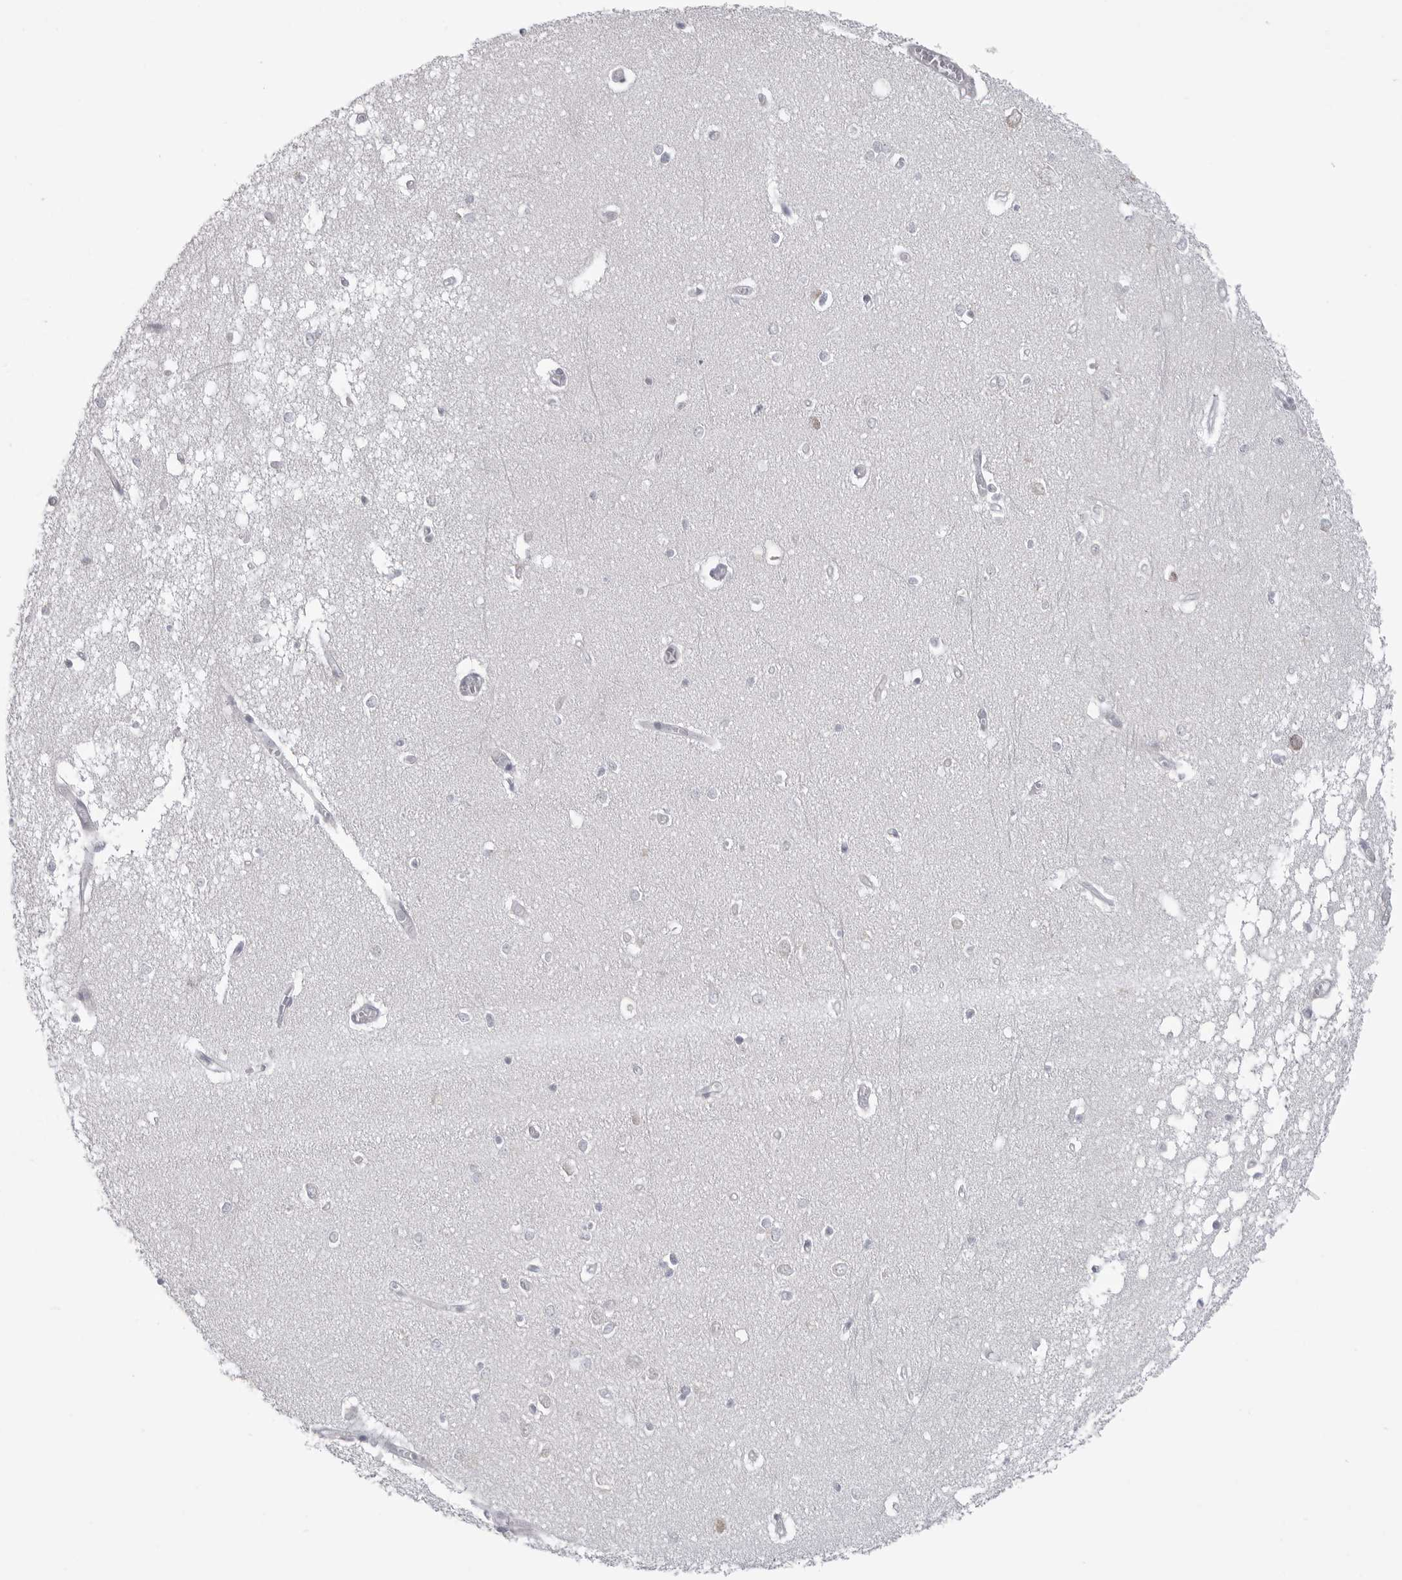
{"staining": {"intensity": "negative", "quantity": "none", "location": "none"}, "tissue": "hippocampus", "cell_type": "Glial cells", "image_type": "normal", "snomed": [{"axis": "morphology", "description": "Normal tissue, NOS"}, {"axis": "topography", "description": "Hippocampus"}], "caption": "Glial cells are negative for brown protein staining in benign hippocampus. (Brightfield microscopy of DAB (3,3'-diaminobenzidine) immunohistochemistry (IHC) at high magnification).", "gene": "FKBP2", "patient": {"sex": "male", "age": 70}}